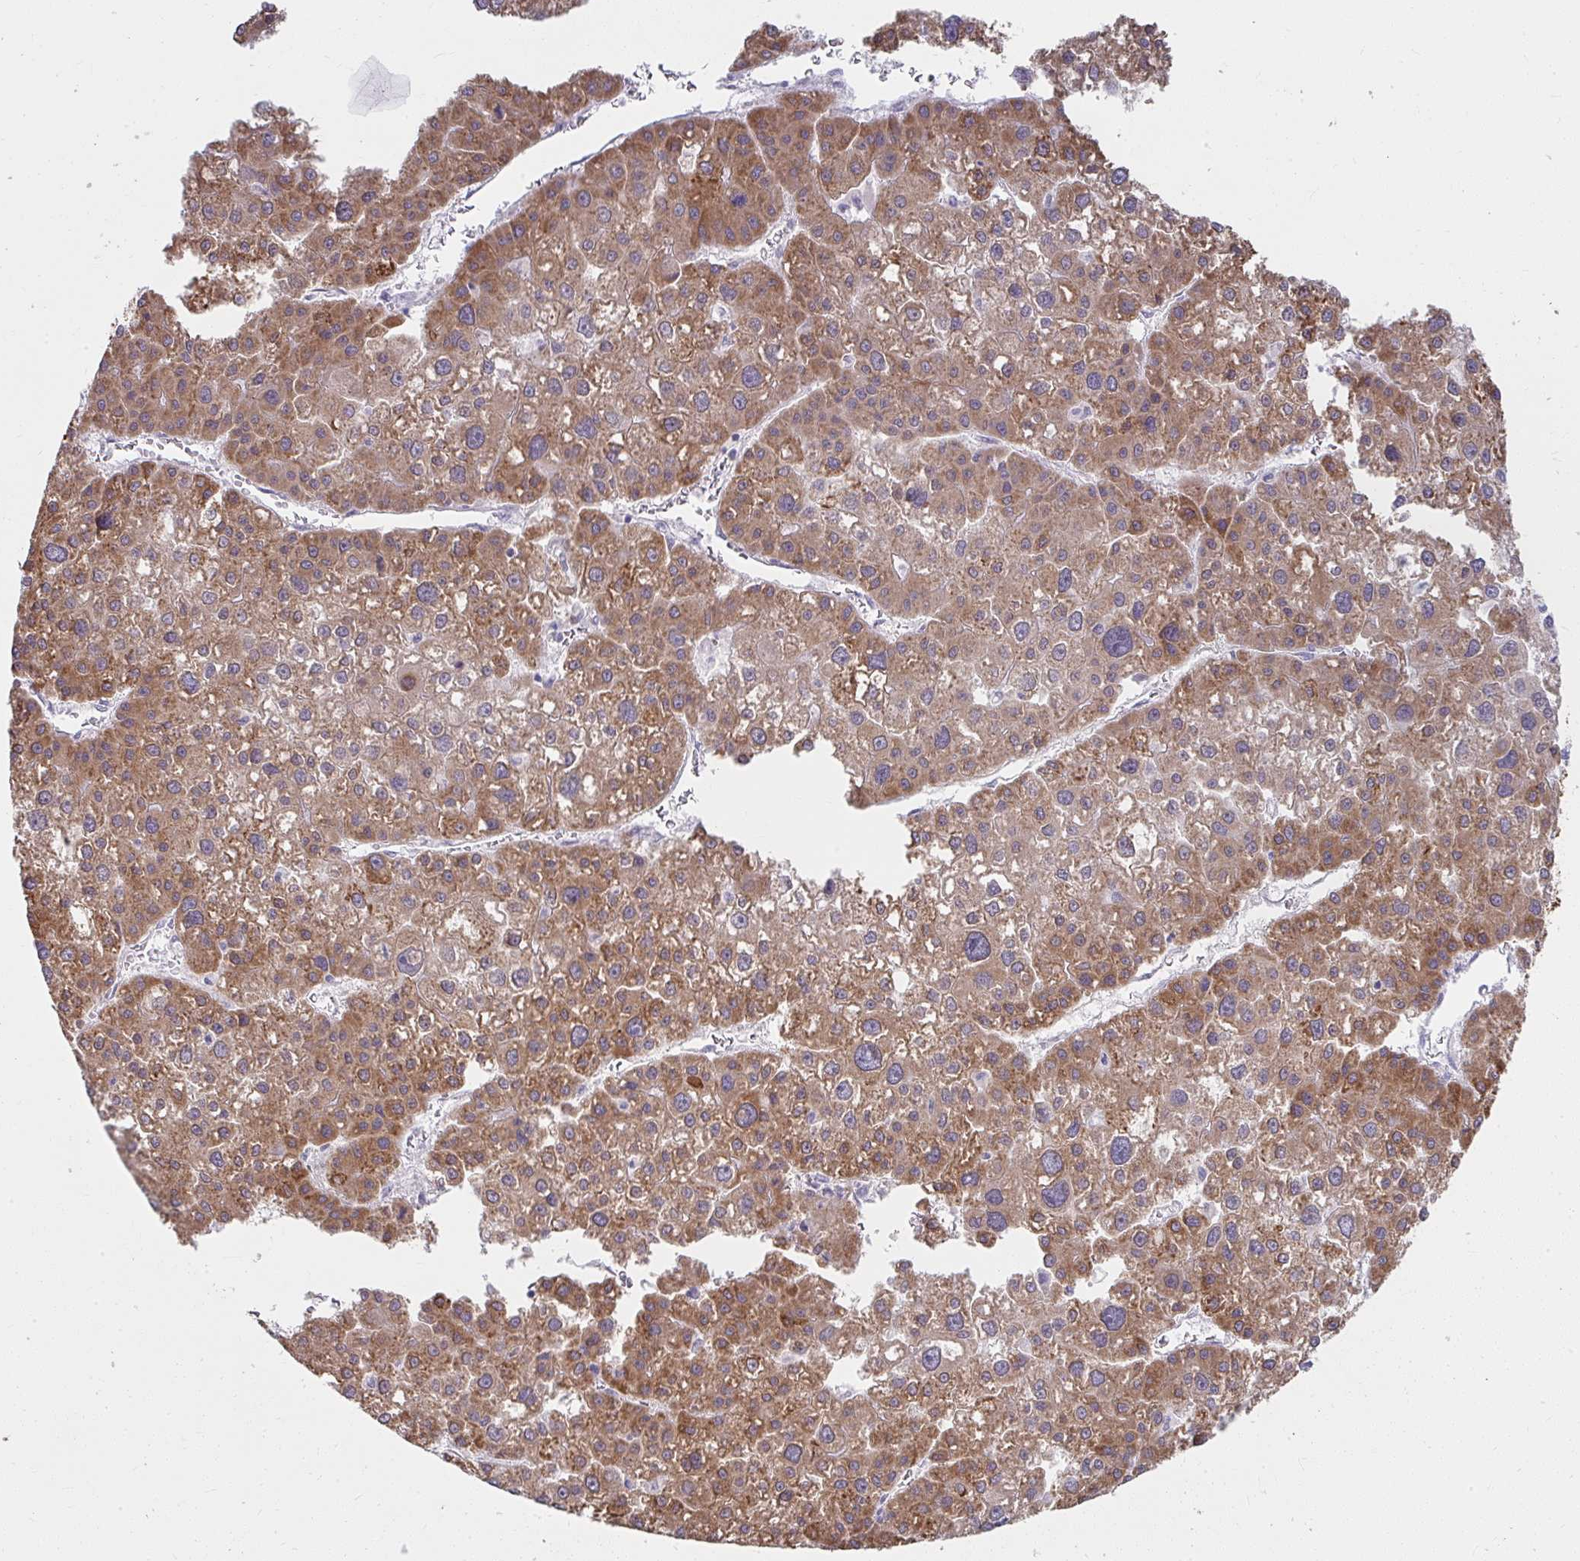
{"staining": {"intensity": "moderate", "quantity": ">75%", "location": "cytoplasmic/membranous"}, "tissue": "liver cancer", "cell_type": "Tumor cells", "image_type": "cancer", "snomed": [{"axis": "morphology", "description": "Carcinoma, Hepatocellular, NOS"}, {"axis": "topography", "description": "Liver"}], "caption": "The micrograph demonstrates a brown stain indicating the presence of a protein in the cytoplasmic/membranous of tumor cells in liver cancer (hepatocellular carcinoma). (Brightfield microscopy of DAB IHC at high magnification).", "gene": "UGT3A2", "patient": {"sex": "male", "age": 73}}